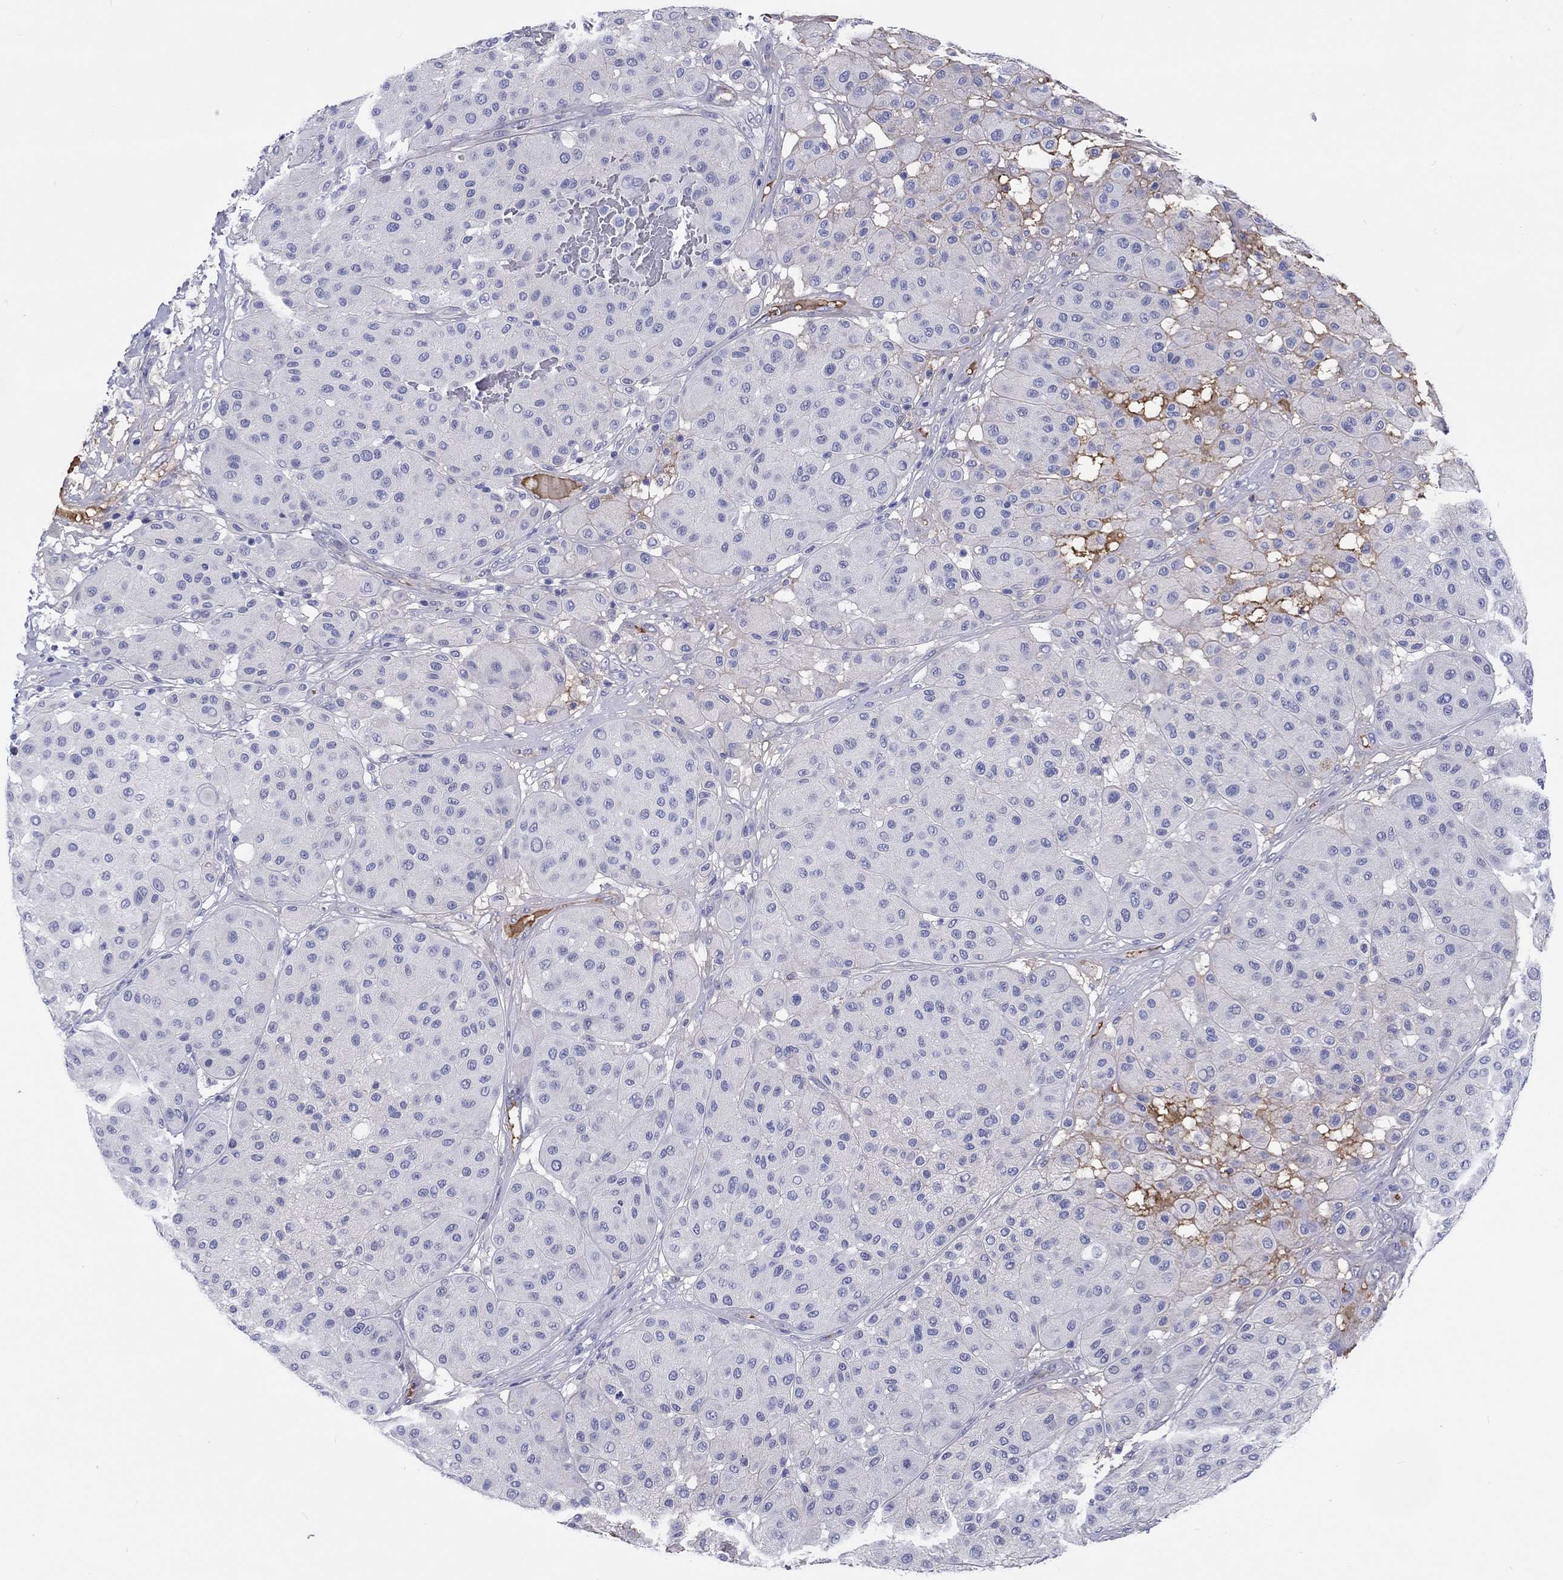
{"staining": {"intensity": "negative", "quantity": "none", "location": "none"}, "tissue": "melanoma", "cell_type": "Tumor cells", "image_type": "cancer", "snomed": [{"axis": "morphology", "description": "Malignant melanoma, Metastatic site"}, {"axis": "topography", "description": "Smooth muscle"}], "caption": "Immunohistochemistry (IHC) image of neoplastic tissue: human melanoma stained with DAB reveals no significant protein staining in tumor cells.", "gene": "CDY2B", "patient": {"sex": "male", "age": 41}}